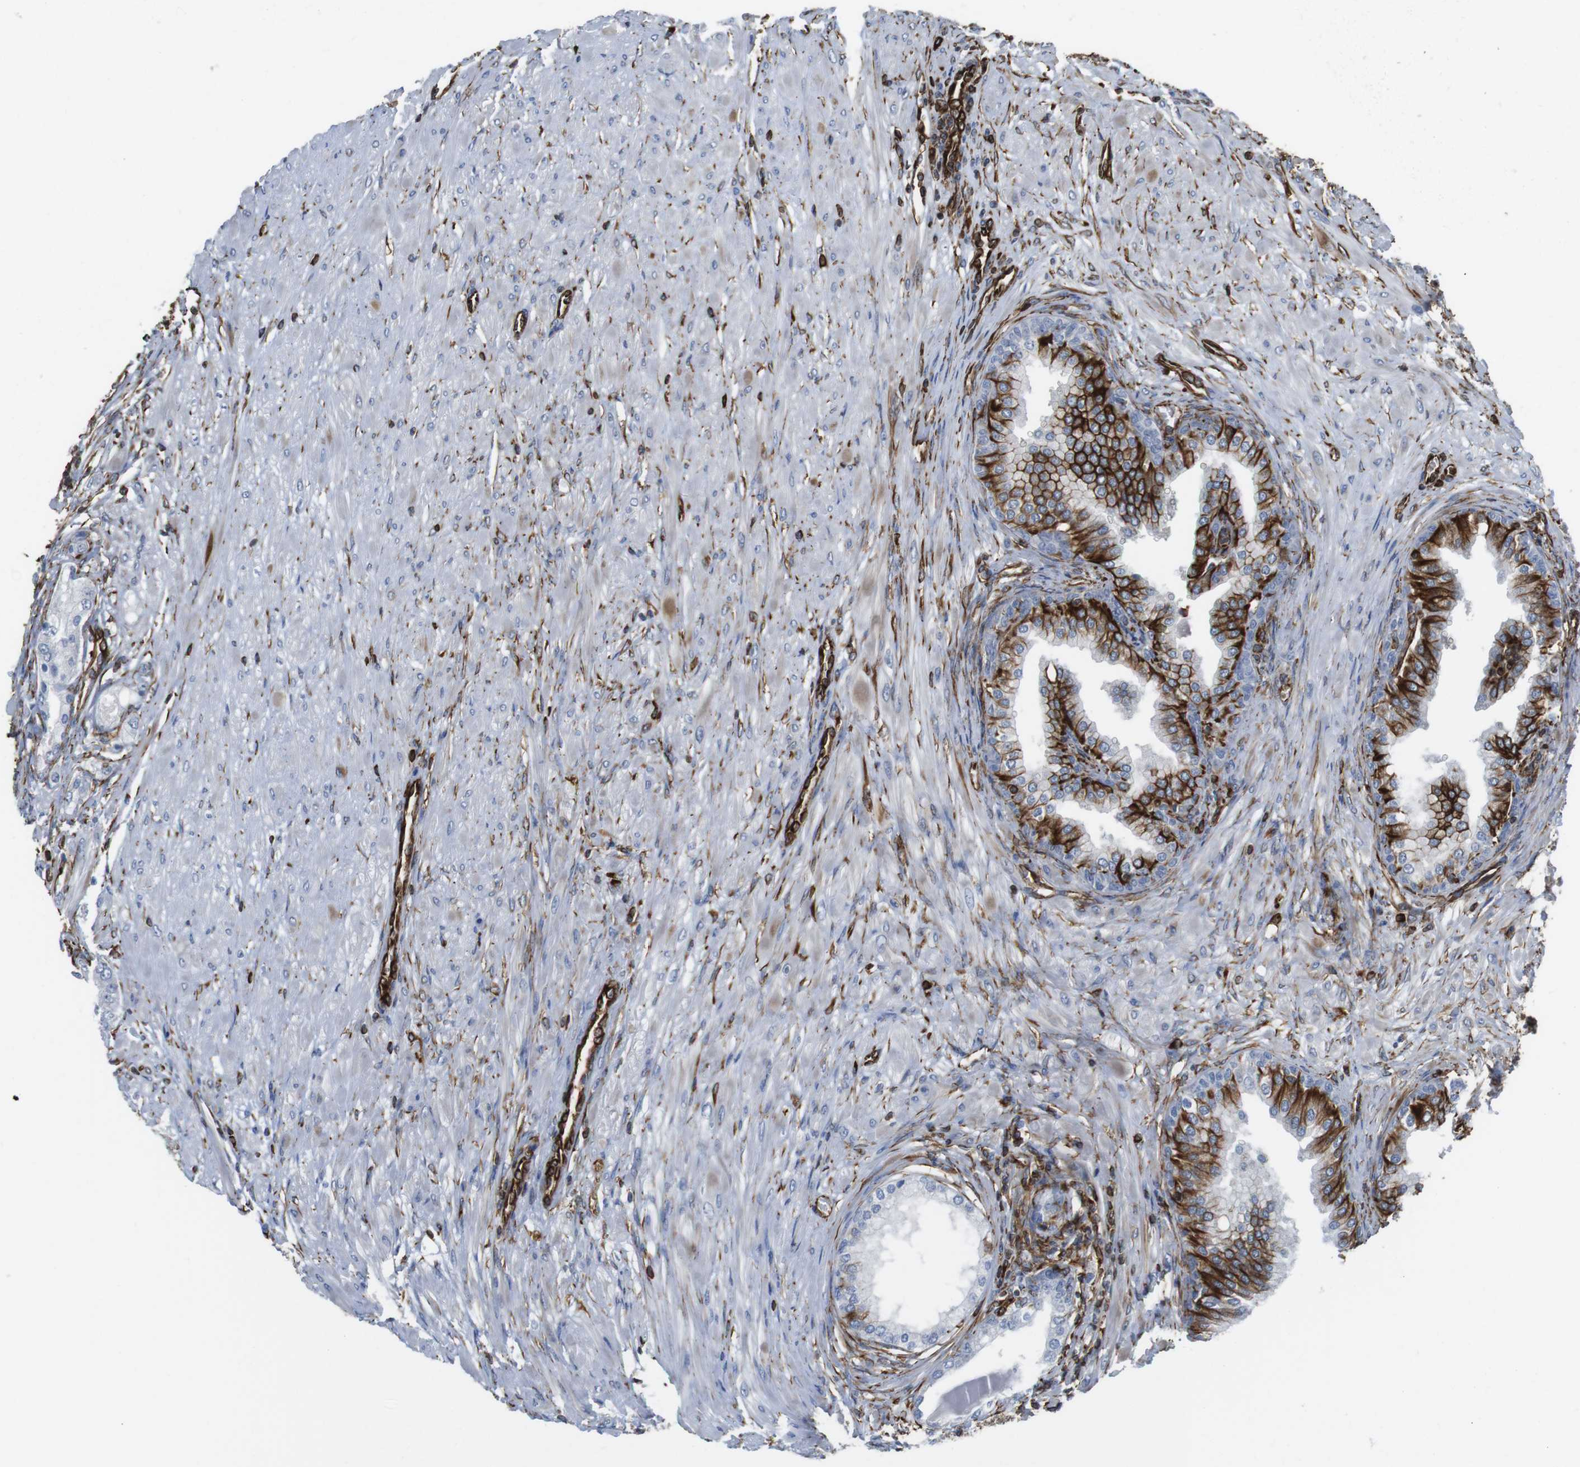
{"staining": {"intensity": "negative", "quantity": "none", "location": "none"}, "tissue": "prostate cancer", "cell_type": "Tumor cells", "image_type": "cancer", "snomed": [{"axis": "morphology", "description": "Adenocarcinoma, High grade"}, {"axis": "topography", "description": "Prostate"}], "caption": "Tumor cells show no significant protein staining in prostate adenocarcinoma (high-grade).", "gene": "RALGPS1", "patient": {"sex": "male", "age": 59}}